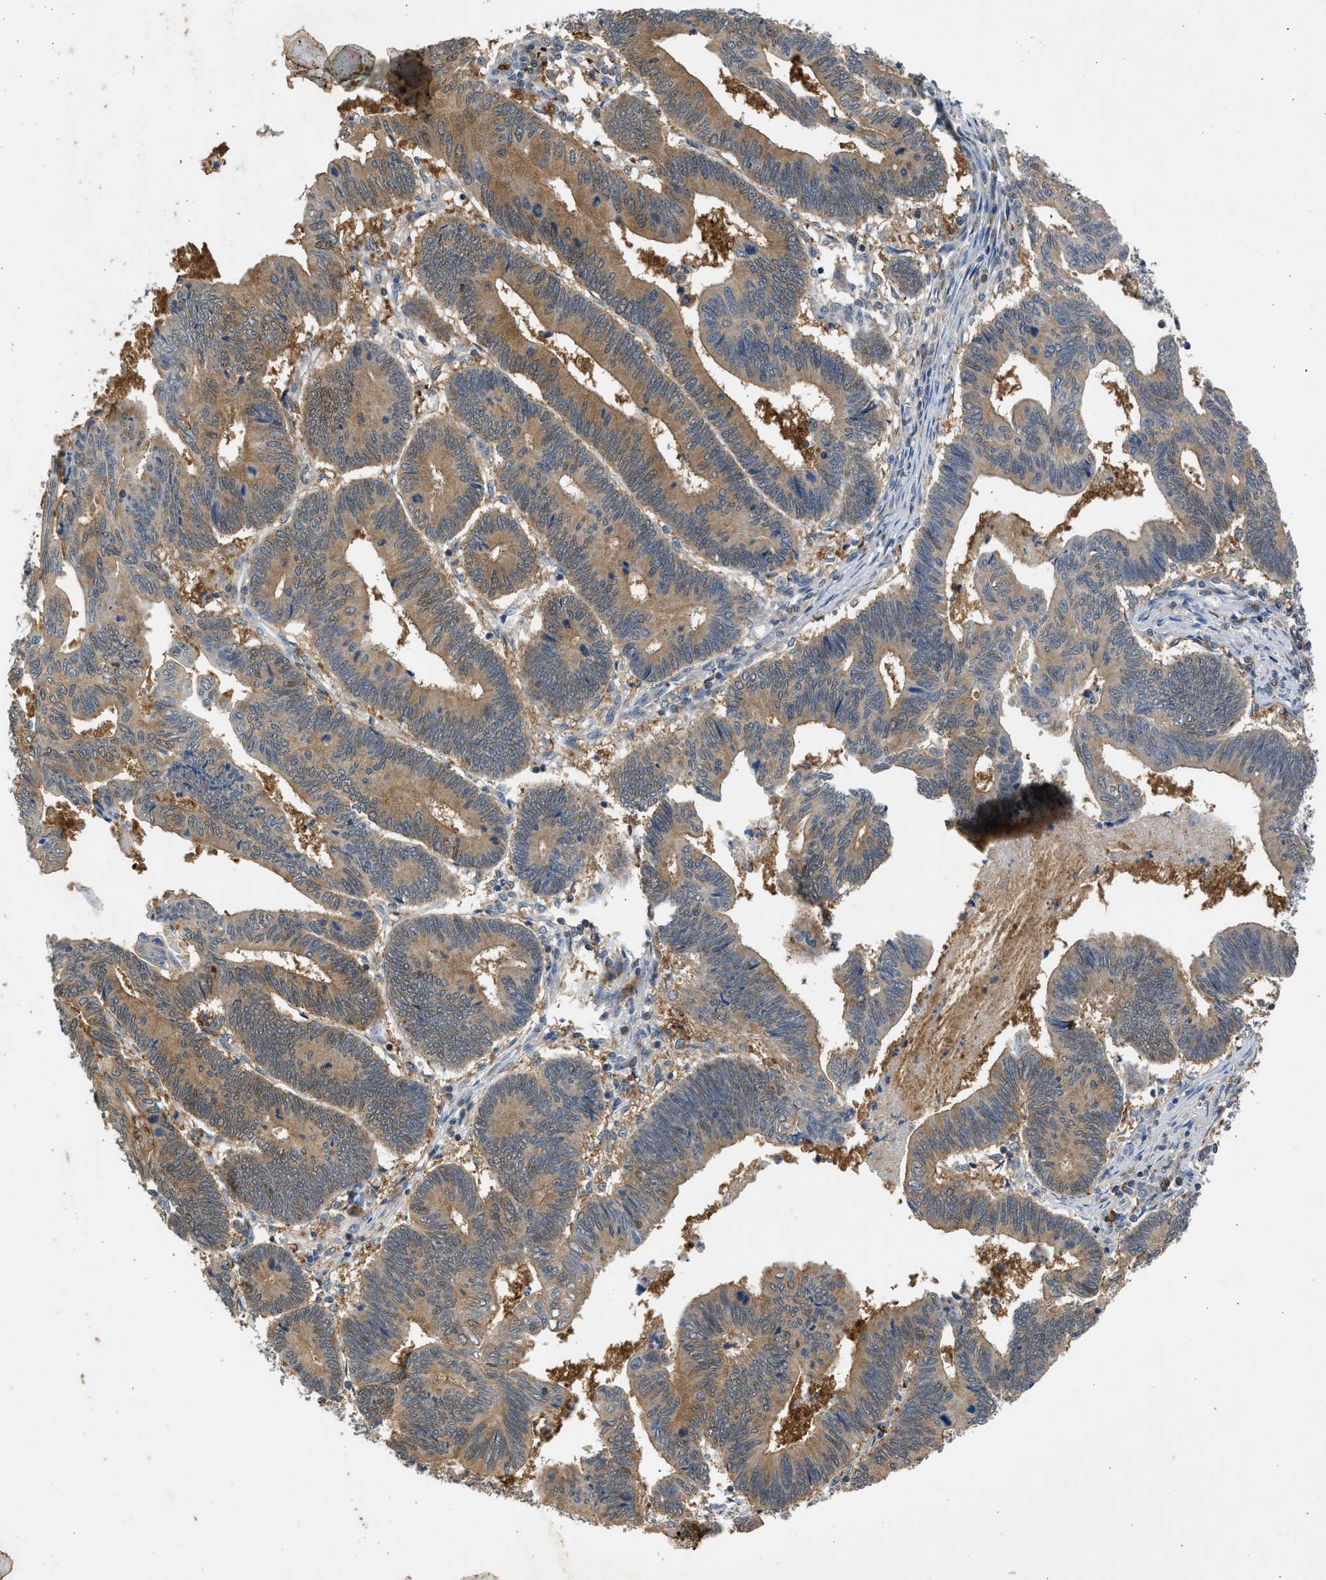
{"staining": {"intensity": "moderate", "quantity": ">75%", "location": "cytoplasmic/membranous"}, "tissue": "pancreatic cancer", "cell_type": "Tumor cells", "image_type": "cancer", "snomed": [{"axis": "morphology", "description": "Adenocarcinoma, NOS"}, {"axis": "topography", "description": "Pancreas"}], "caption": "A high-resolution image shows immunohistochemistry staining of pancreatic cancer (adenocarcinoma), which shows moderate cytoplasmic/membranous expression in about >75% of tumor cells. The staining was performed using DAB, with brown indicating positive protein expression. Nuclei are stained blue with hematoxylin.", "gene": "MAPK7", "patient": {"sex": "female", "age": 70}}